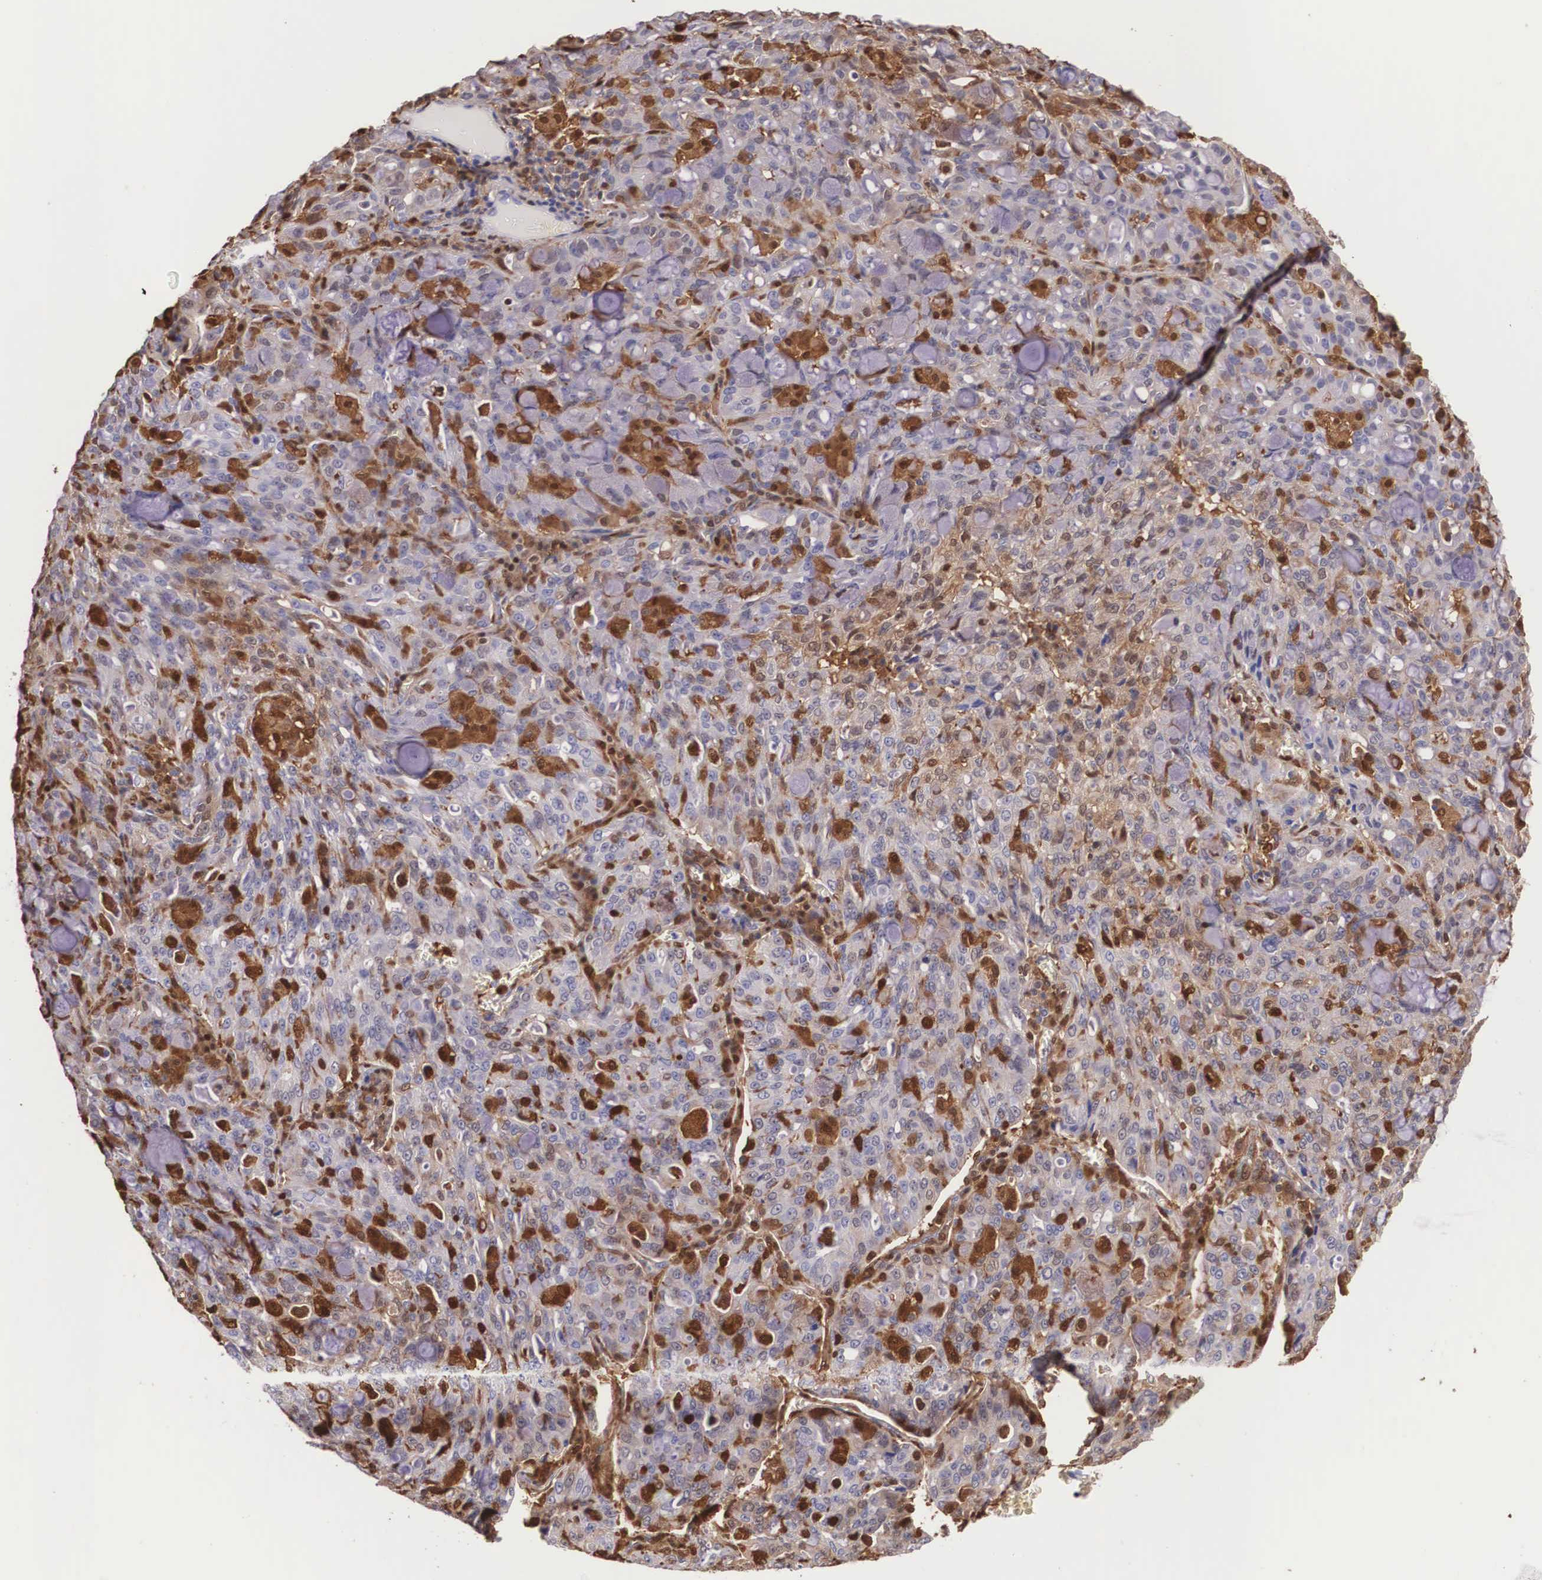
{"staining": {"intensity": "negative", "quantity": "none", "location": "none"}, "tissue": "lung cancer", "cell_type": "Tumor cells", "image_type": "cancer", "snomed": [{"axis": "morphology", "description": "Adenocarcinoma, NOS"}, {"axis": "topography", "description": "Lung"}], "caption": "IHC histopathology image of human lung cancer (adenocarcinoma) stained for a protein (brown), which shows no staining in tumor cells.", "gene": "LGALS1", "patient": {"sex": "female", "age": 44}}